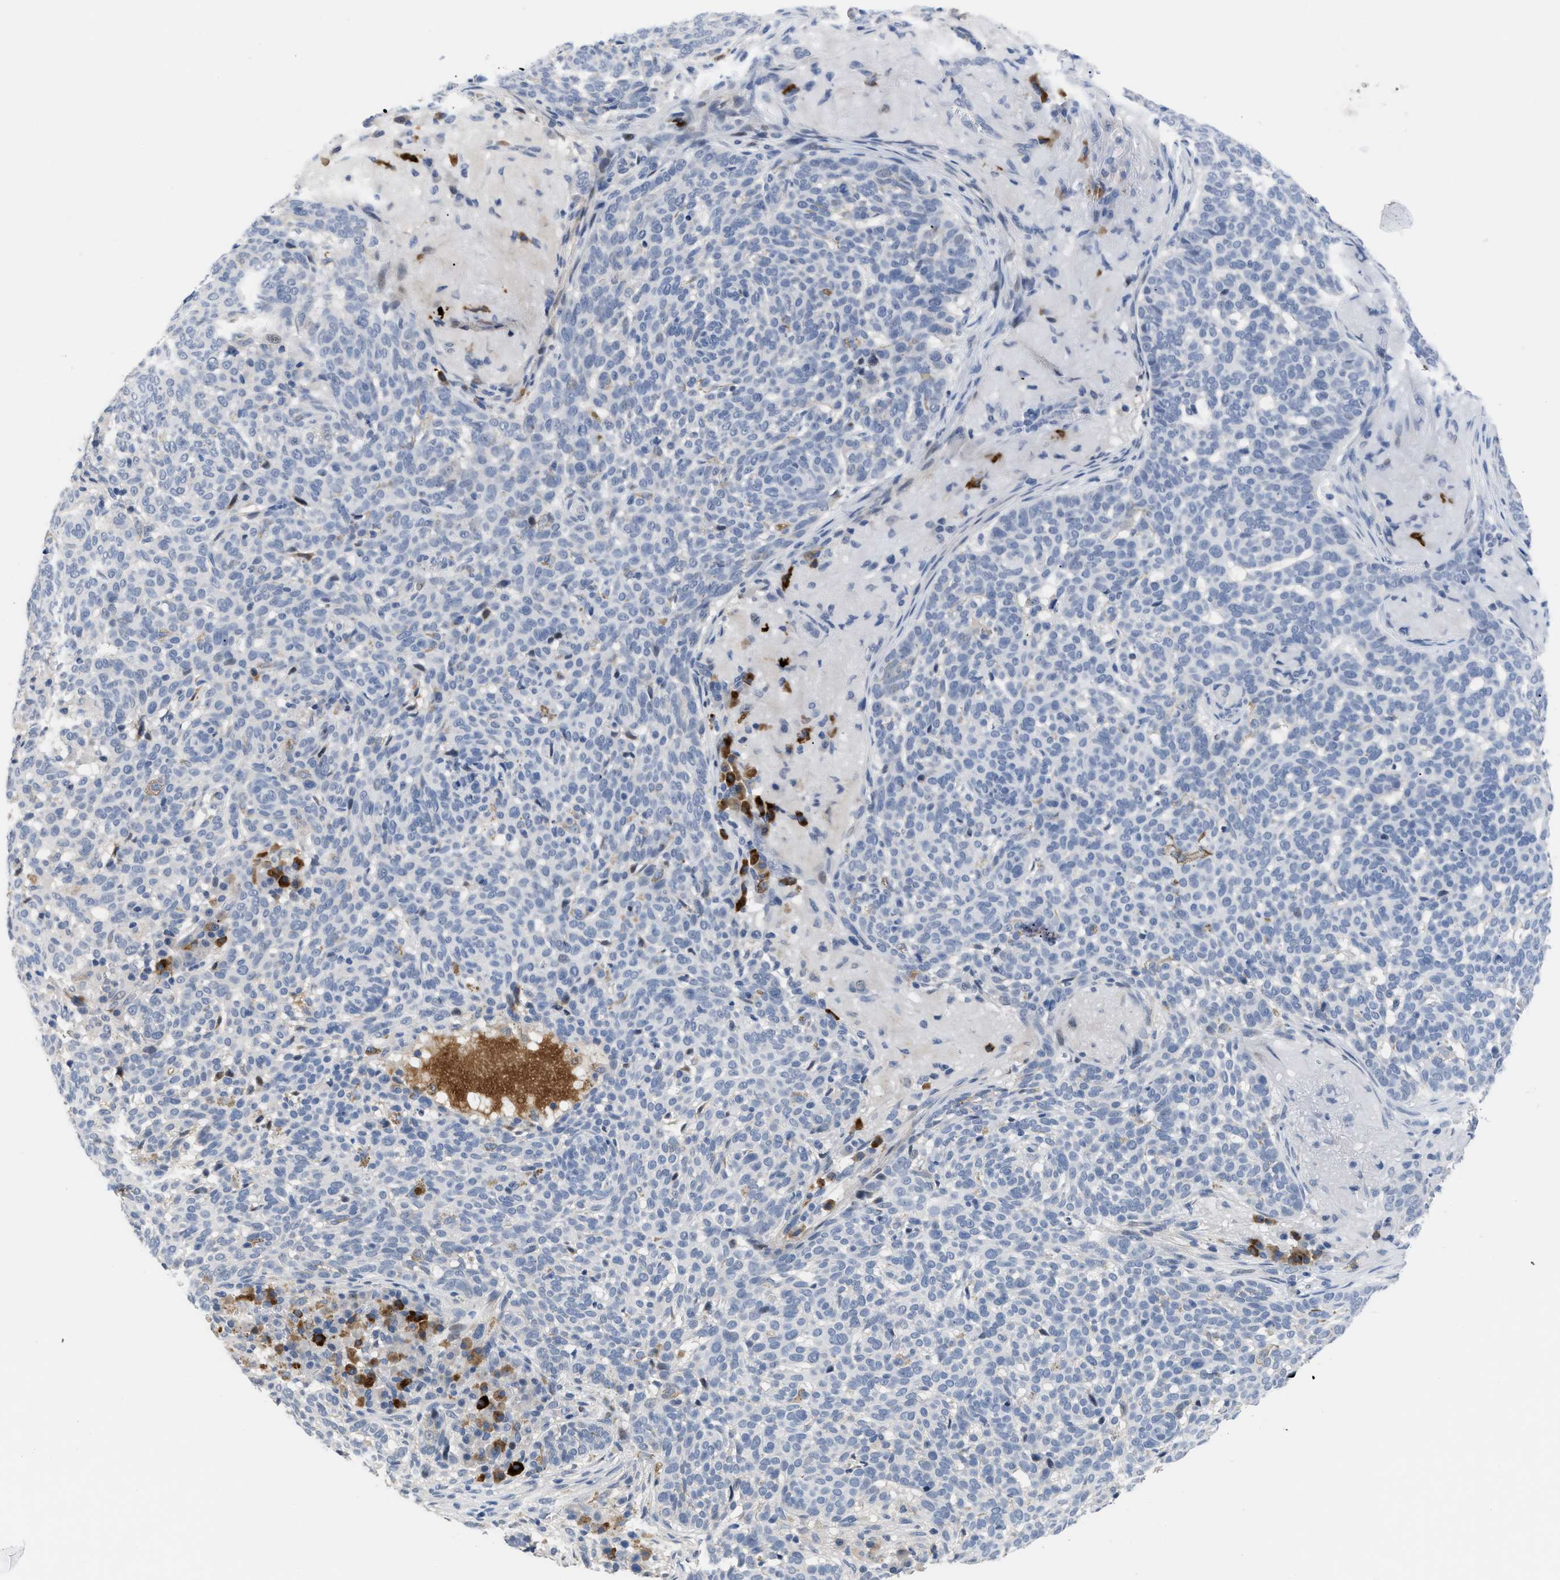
{"staining": {"intensity": "negative", "quantity": "none", "location": "none"}, "tissue": "skin cancer", "cell_type": "Tumor cells", "image_type": "cancer", "snomed": [{"axis": "morphology", "description": "Basal cell carcinoma"}, {"axis": "topography", "description": "Skin"}], "caption": "Immunohistochemical staining of basal cell carcinoma (skin) displays no significant staining in tumor cells. Brightfield microscopy of IHC stained with DAB (brown) and hematoxylin (blue), captured at high magnification.", "gene": "OR9K2", "patient": {"sex": "male", "age": 85}}